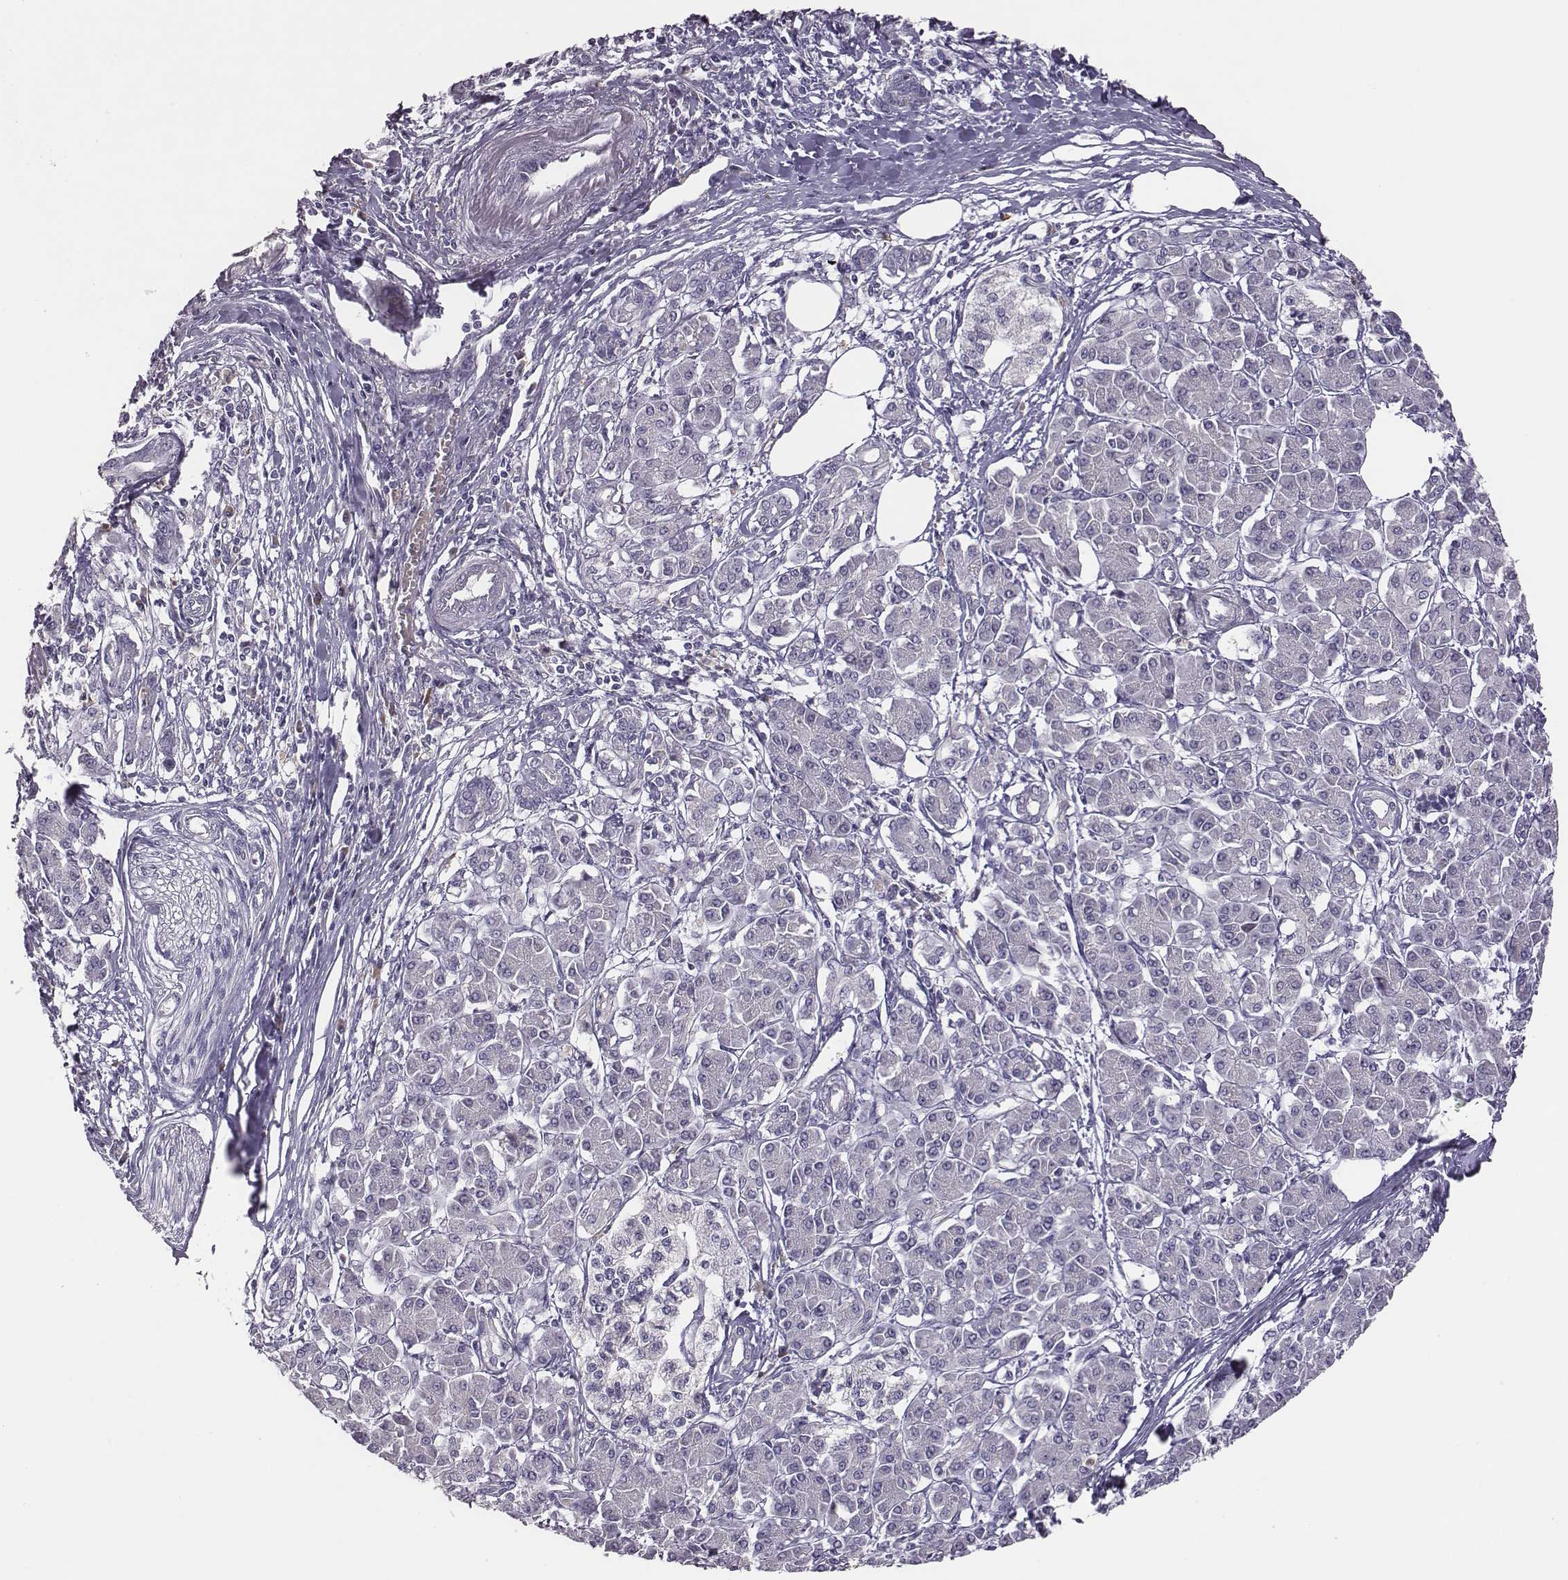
{"staining": {"intensity": "negative", "quantity": "none", "location": "none"}, "tissue": "pancreatic cancer", "cell_type": "Tumor cells", "image_type": "cancer", "snomed": [{"axis": "morphology", "description": "Adenocarcinoma, NOS"}, {"axis": "topography", "description": "Pancreas"}], "caption": "Pancreatic cancer (adenocarcinoma) was stained to show a protein in brown. There is no significant positivity in tumor cells. The staining is performed using DAB (3,3'-diaminobenzidine) brown chromogen with nuclei counter-stained in using hematoxylin.", "gene": "KMO", "patient": {"sex": "female", "age": 68}}